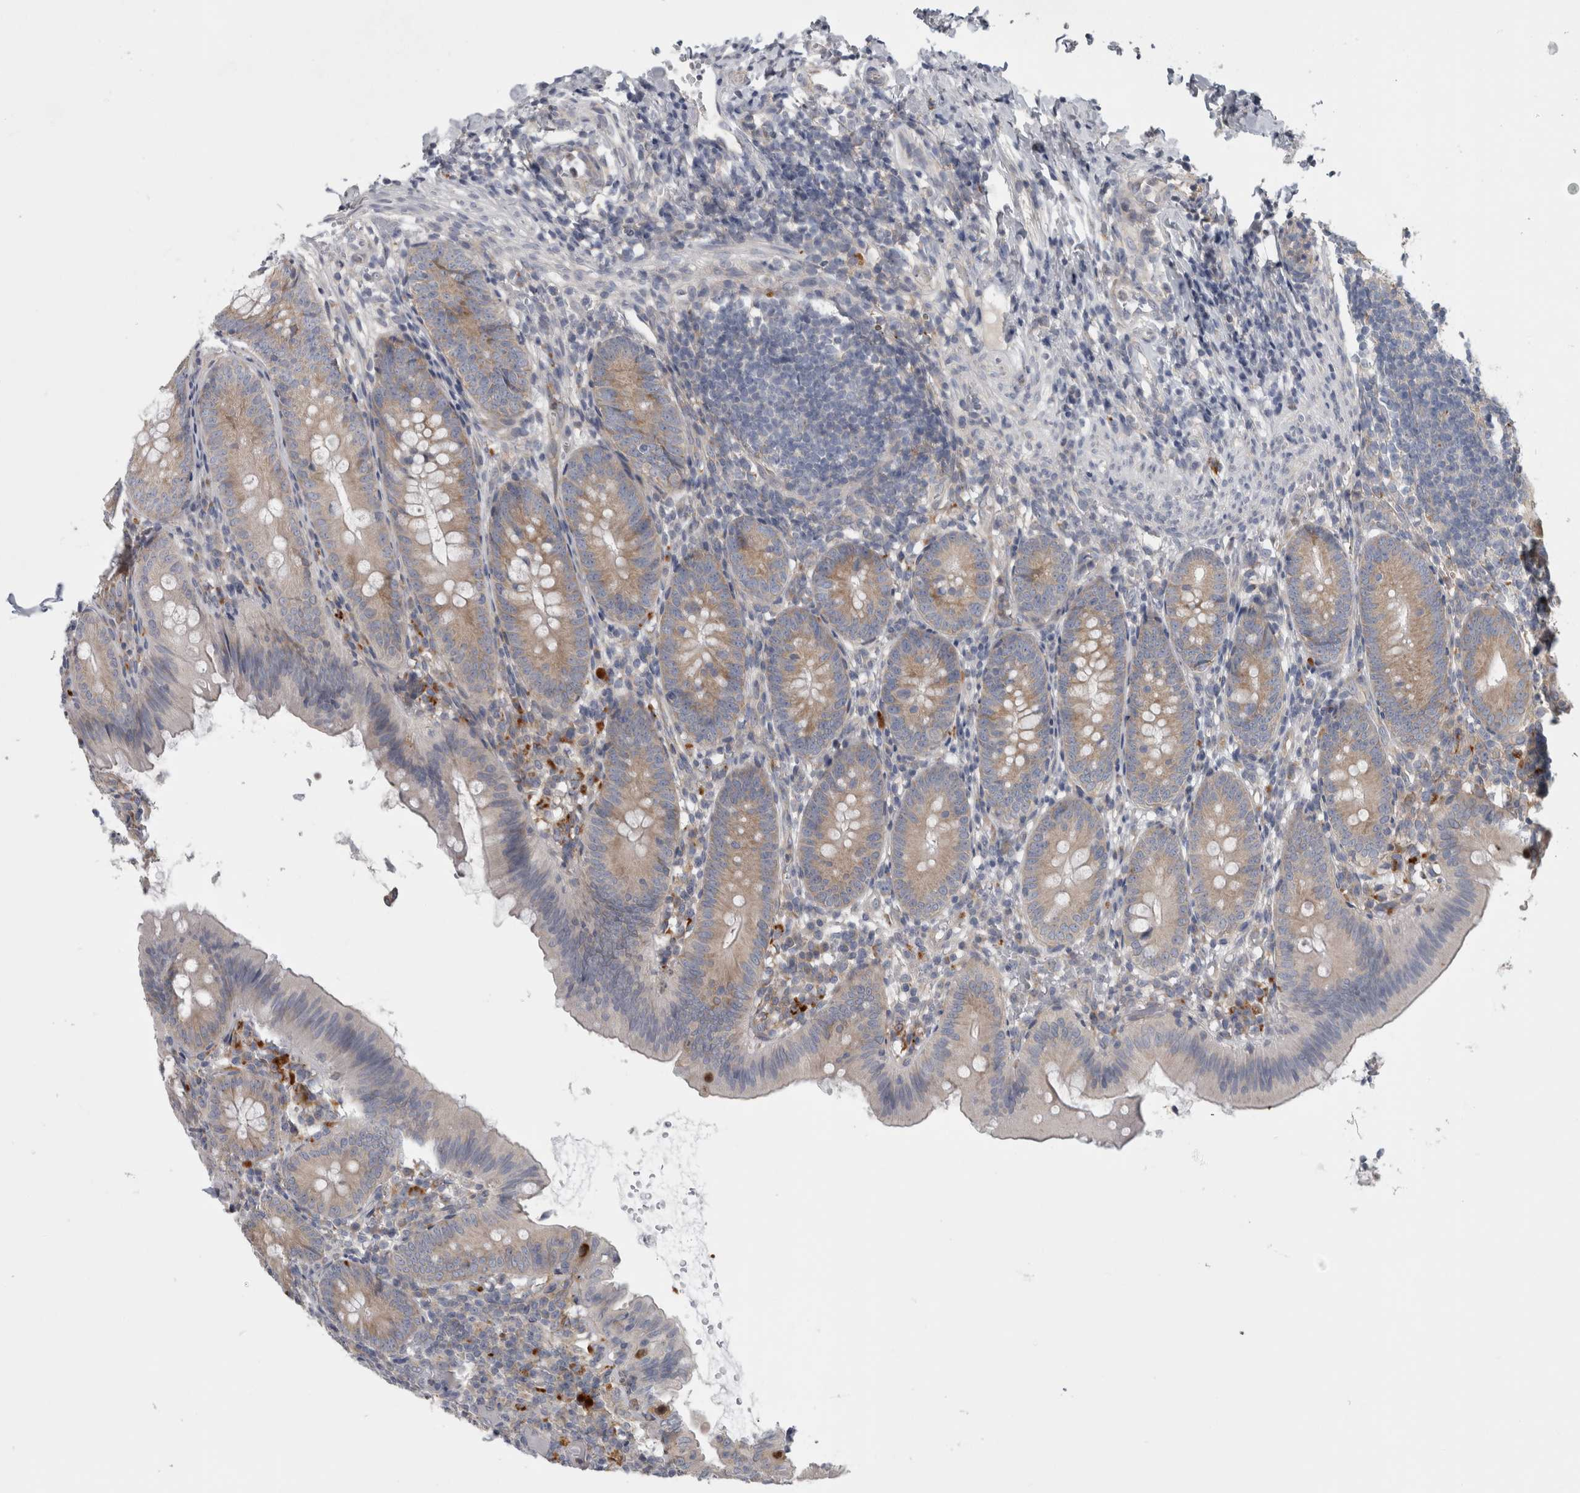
{"staining": {"intensity": "moderate", "quantity": ">75%", "location": "cytoplasmic/membranous"}, "tissue": "appendix", "cell_type": "Glandular cells", "image_type": "normal", "snomed": [{"axis": "morphology", "description": "Normal tissue, NOS"}, {"axis": "topography", "description": "Appendix"}], "caption": "IHC of benign human appendix shows medium levels of moderate cytoplasmic/membranous positivity in approximately >75% of glandular cells. The staining was performed using DAB to visualize the protein expression in brown, while the nuclei were stained in blue with hematoxylin (Magnification: 20x).", "gene": "ATXN2", "patient": {"sex": "male", "age": 1}}